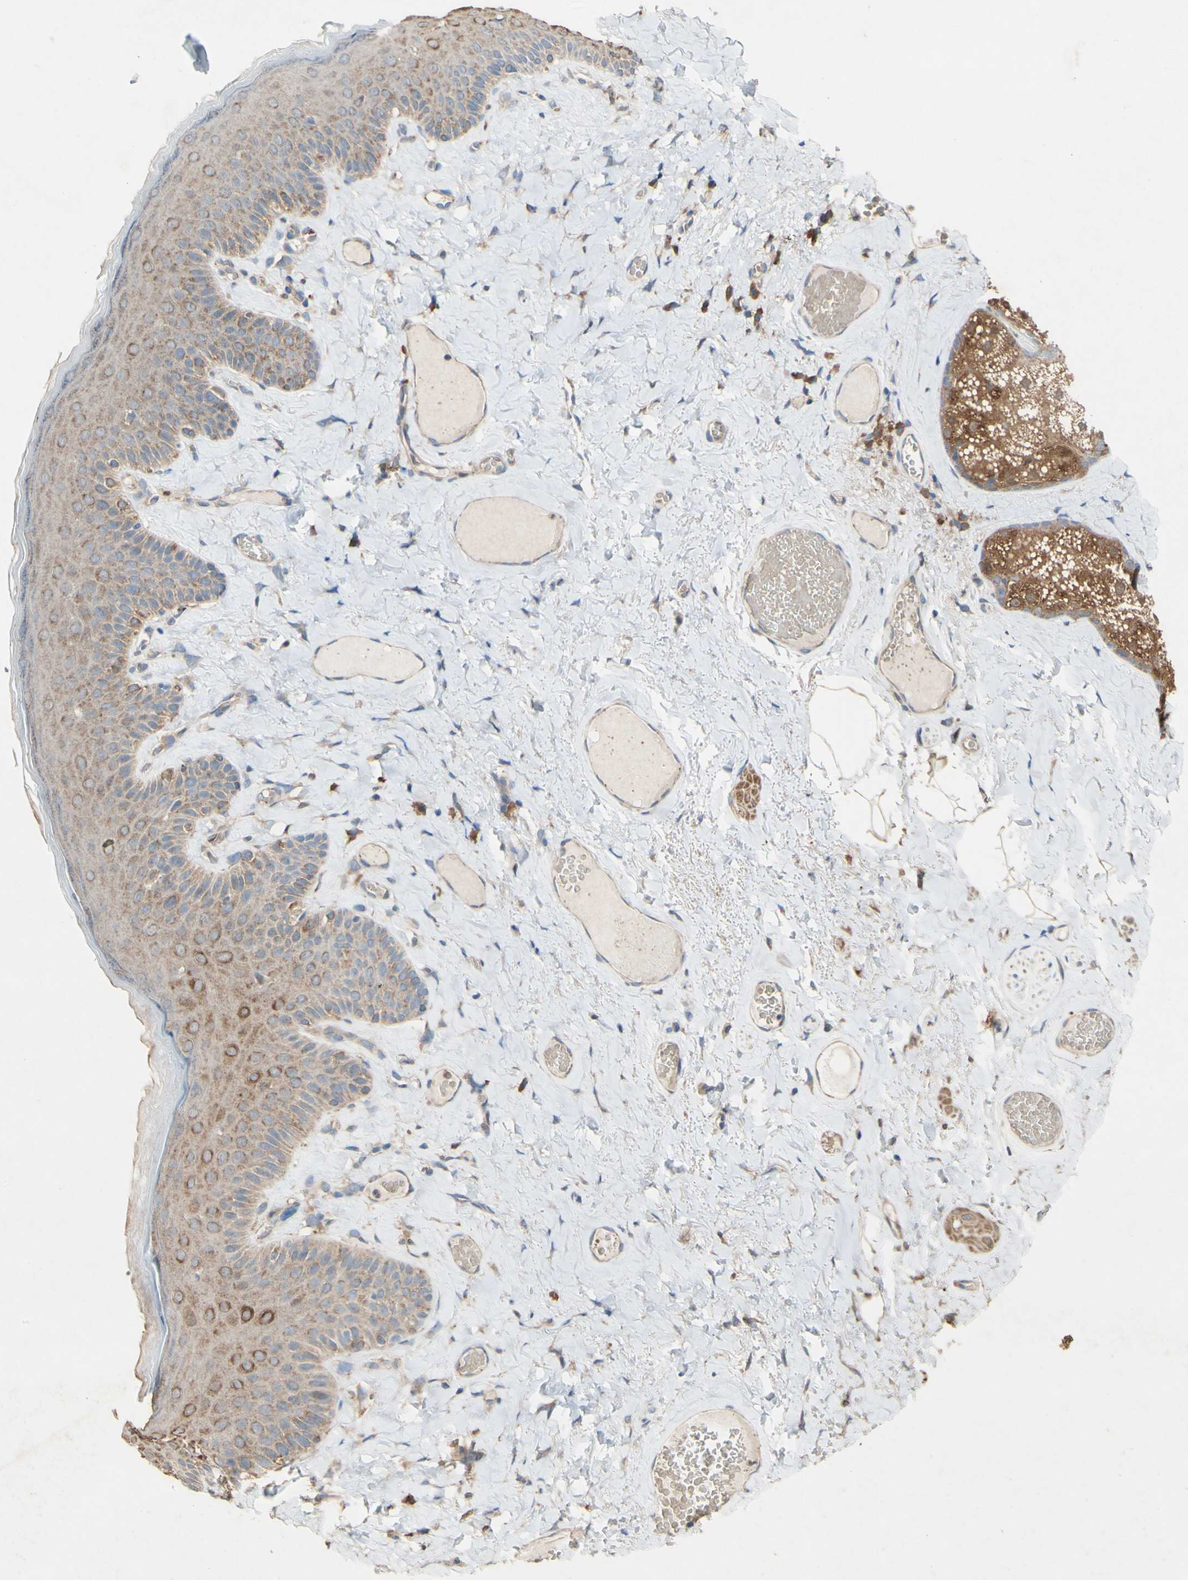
{"staining": {"intensity": "moderate", "quantity": ">75%", "location": "cytoplasmic/membranous"}, "tissue": "skin", "cell_type": "Epidermal cells", "image_type": "normal", "snomed": [{"axis": "morphology", "description": "Normal tissue, NOS"}, {"axis": "topography", "description": "Anal"}], "caption": "About >75% of epidermal cells in benign skin show moderate cytoplasmic/membranous protein staining as visualized by brown immunohistochemical staining.", "gene": "PDGFB", "patient": {"sex": "male", "age": 69}}